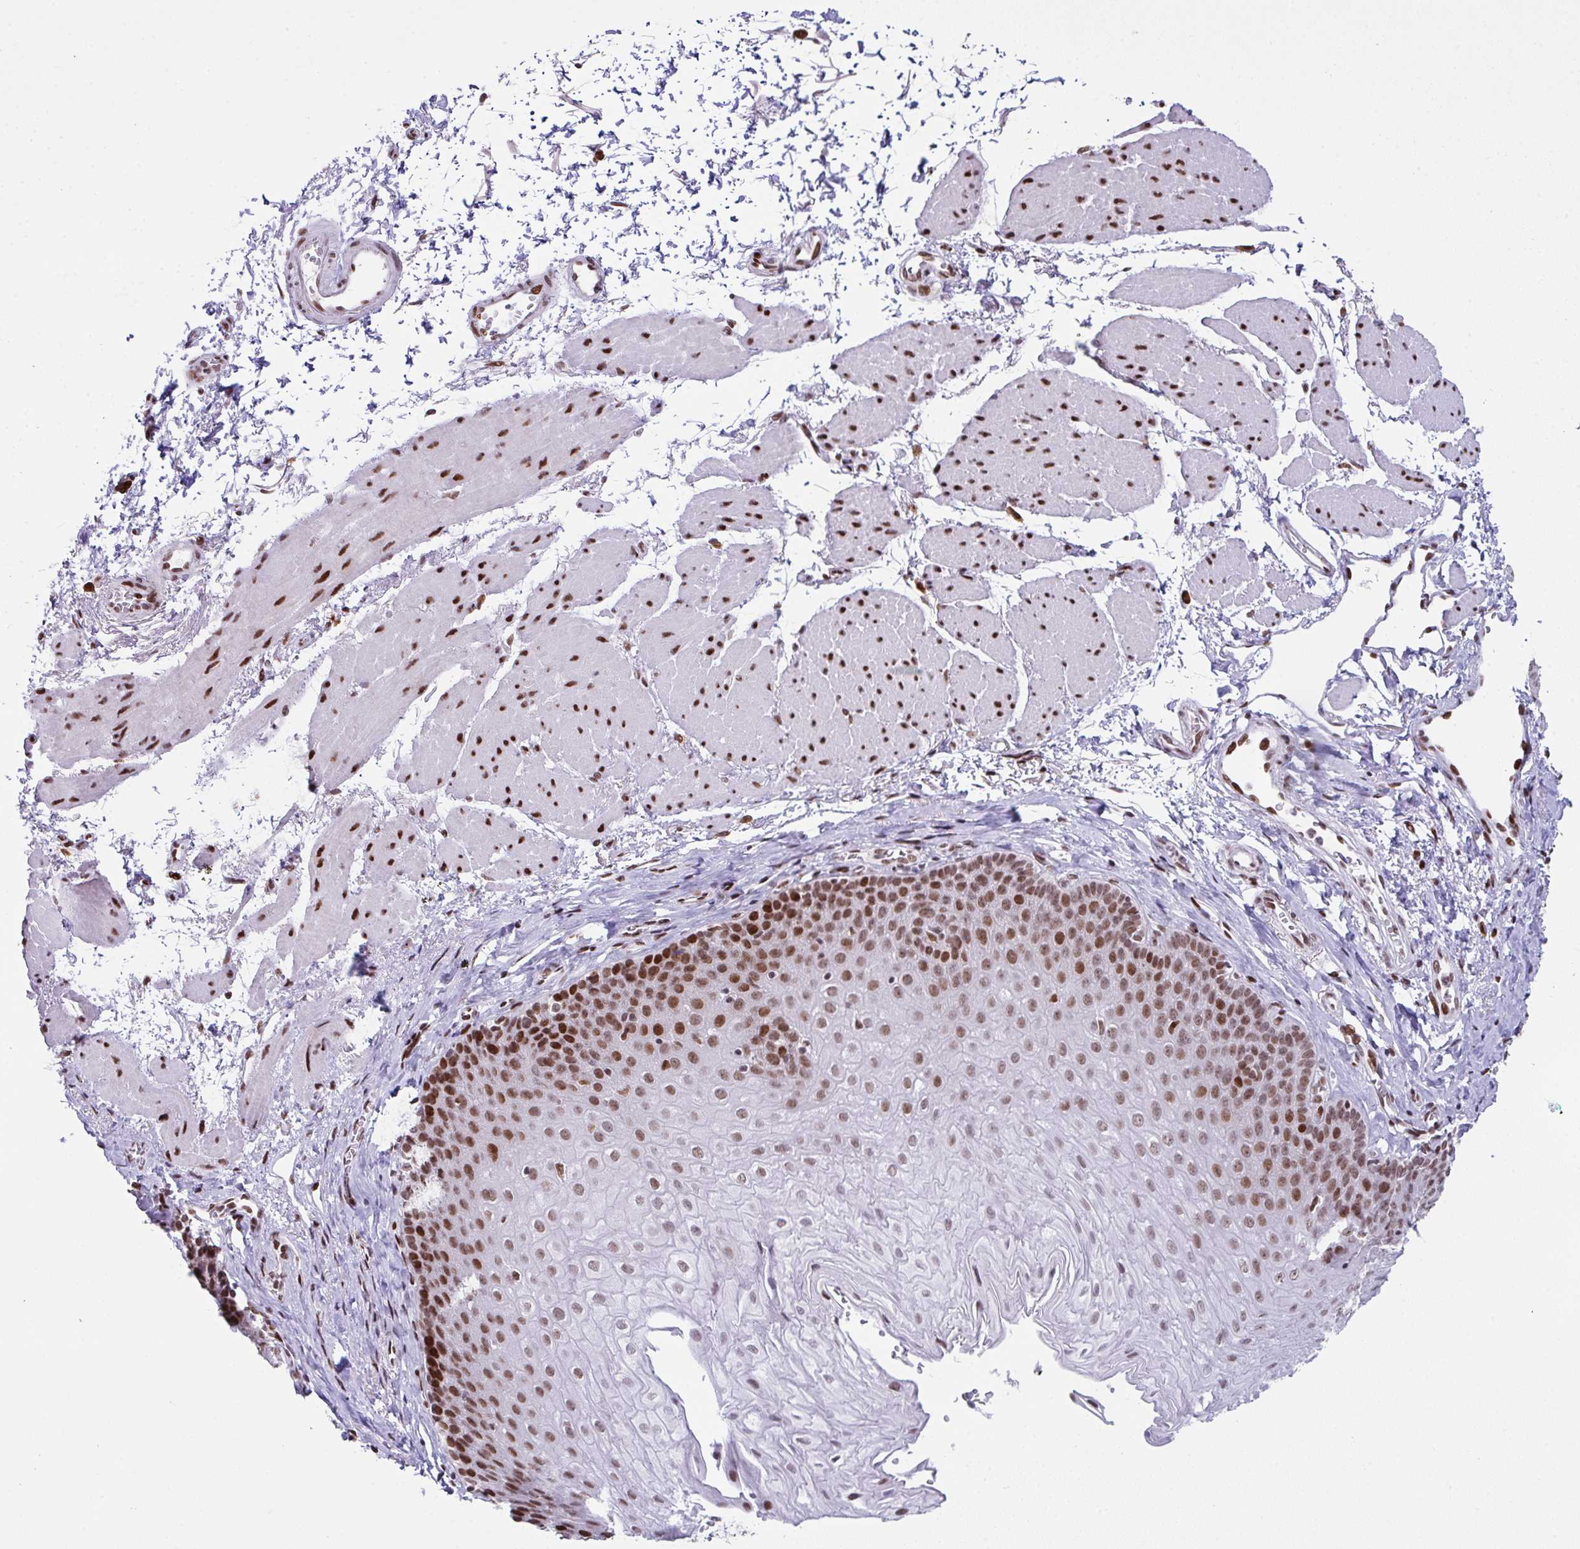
{"staining": {"intensity": "strong", "quantity": ">75%", "location": "nuclear"}, "tissue": "esophagus", "cell_type": "Squamous epithelial cells", "image_type": "normal", "snomed": [{"axis": "morphology", "description": "Normal tissue, NOS"}, {"axis": "topography", "description": "Esophagus"}], "caption": "The photomicrograph reveals immunohistochemical staining of benign esophagus. There is strong nuclear positivity is seen in approximately >75% of squamous epithelial cells.", "gene": "CLP1", "patient": {"sex": "female", "age": 81}}